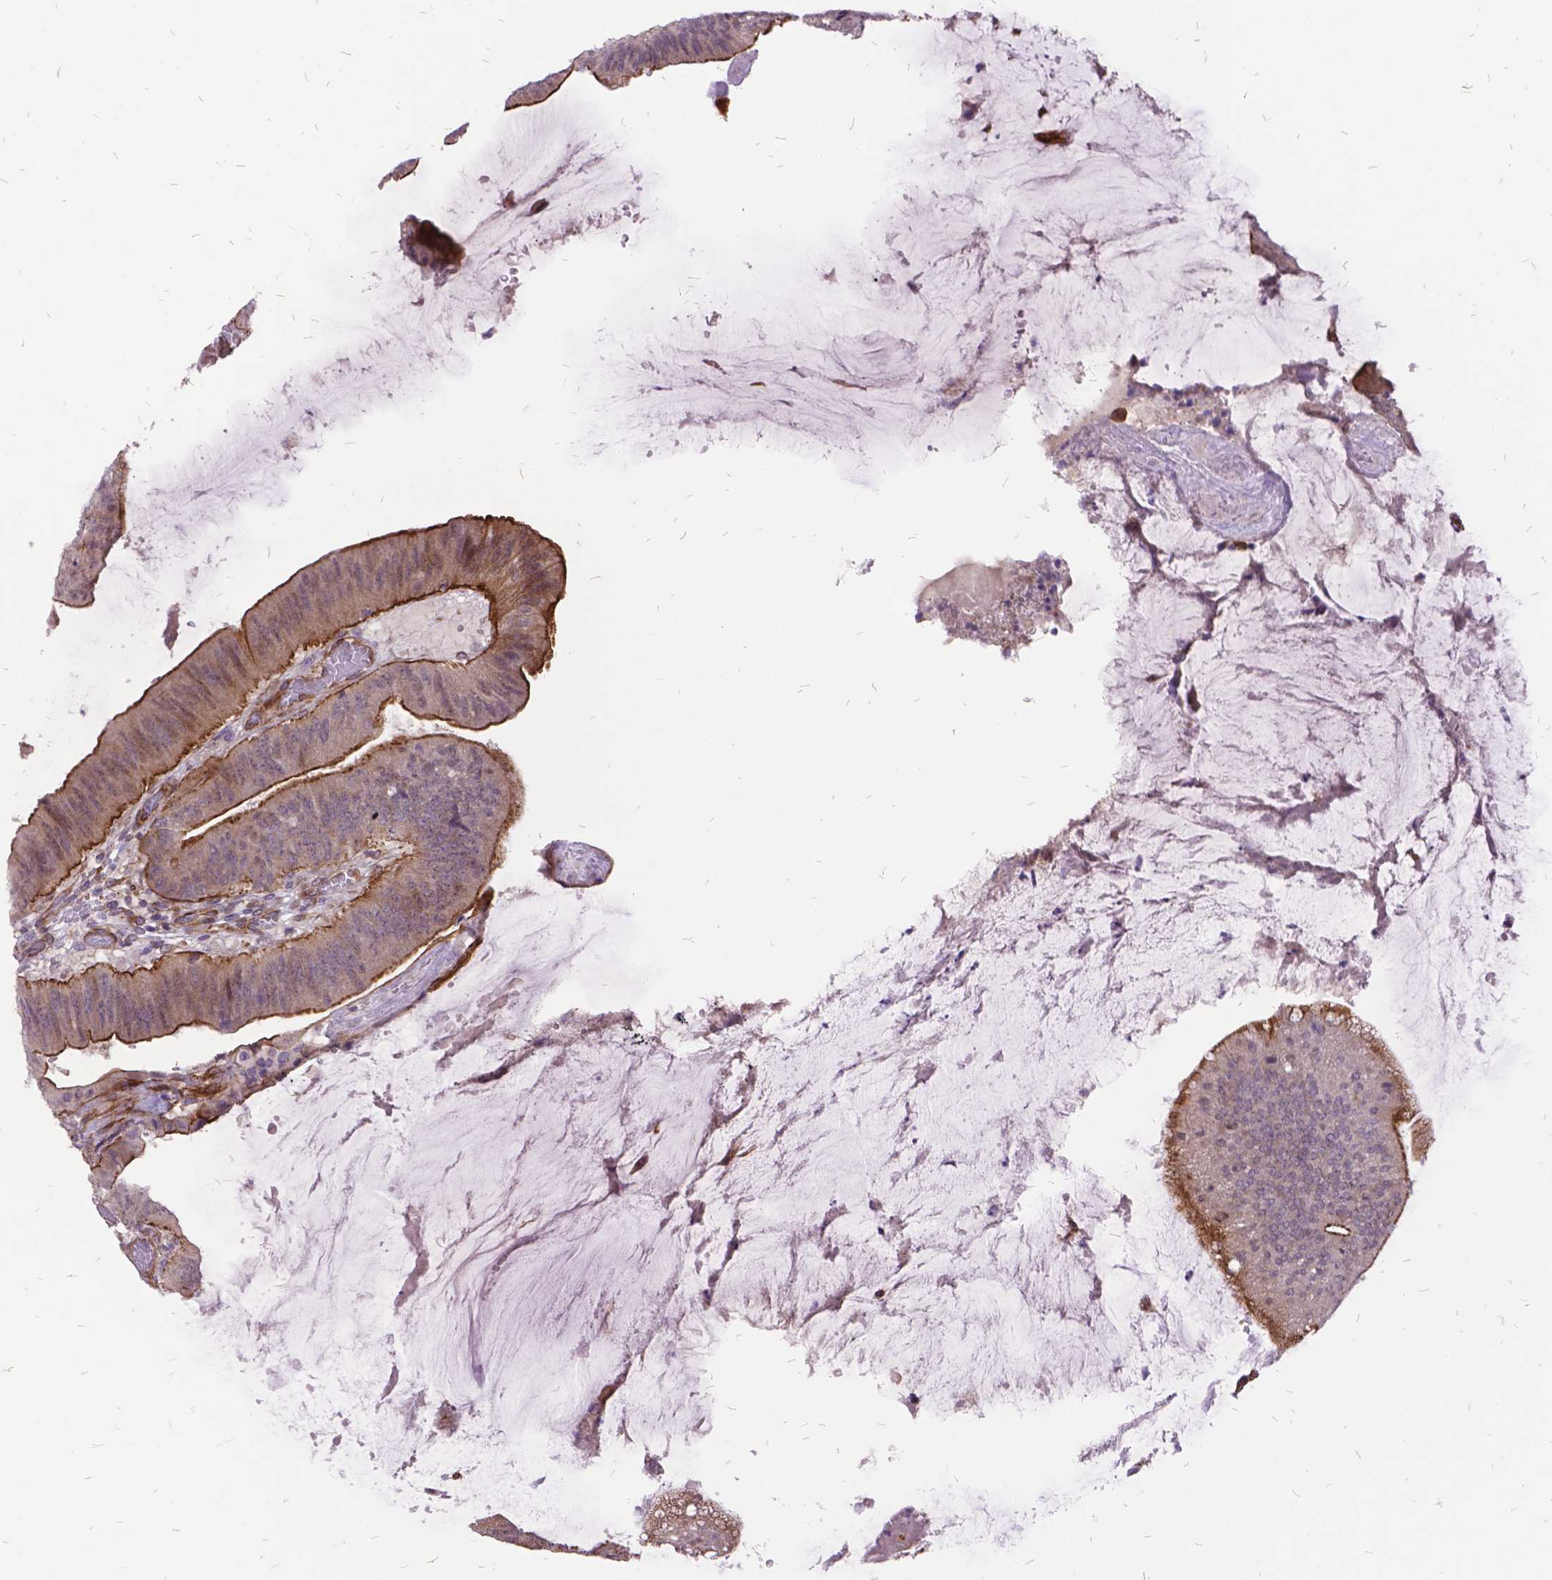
{"staining": {"intensity": "moderate", "quantity": "25%-75%", "location": "cytoplasmic/membranous"}, "tissue": "colorectal cancer", "cell_type": "Tumor cells", "image_type": "cancer", "snomed": [{"axis": "morphology", "description": "Adenocarcinoma, NOS"}, {"axis": "topography", "description": "Colon"}], "caption": "The histopathology image exhibits immunohistochemical staining of adenocarcinoma (colorectal). There is moderate cytoplasmic/membranous expression is present in approximately 25%-75% of tumor cells.", "gene": "GRB7", "patient": {"sex": "female", "age": 43}}